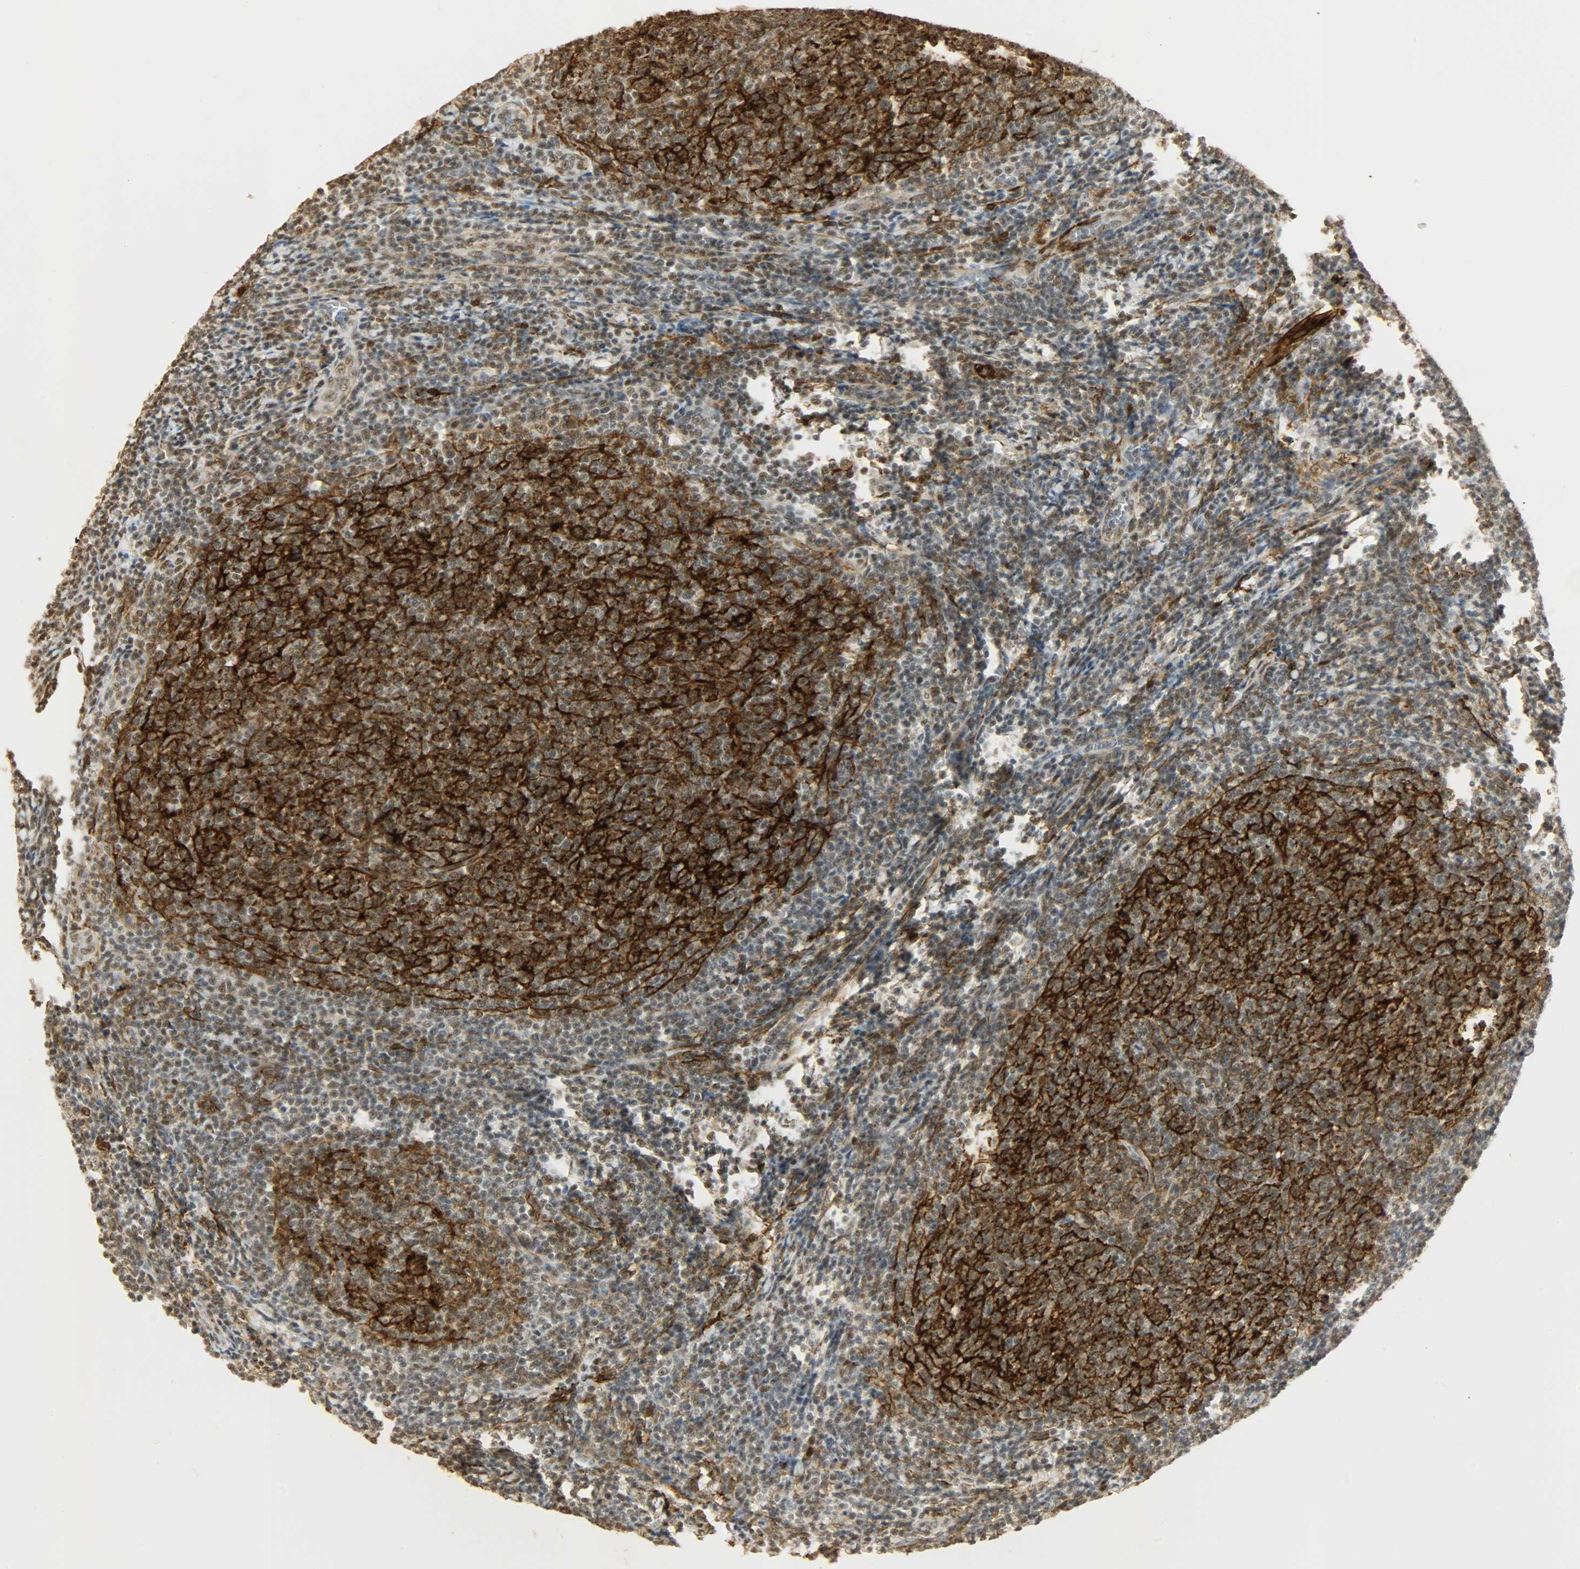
{"staining": {"intensity": "strong", "quantity": "25%-75%", "location": "cytoplasmic/membranous"}, "tissue": "lymphoma", "cell_type": "Tumor cells", "image_type": "cancer", "snomed": [{"axis": "morphology", "description": "Malignant lymphoma, non-Hodgkin's type, Low grade"}, {"axis": "topography", "description": "Lymph node"}], "caption": "Malignant lymphoma, non-Hodgkin's type (low-grade) tissue exhibits strong cytoplasmic/membranous positivity in about 25%-75% of tumor cells, visualized by immunohistochemistry. (brown staining indicates protein expression, while blue staining denotes nuclei).", "gene": "NGFR", "patient": {"sex": "male", "age": 66}}